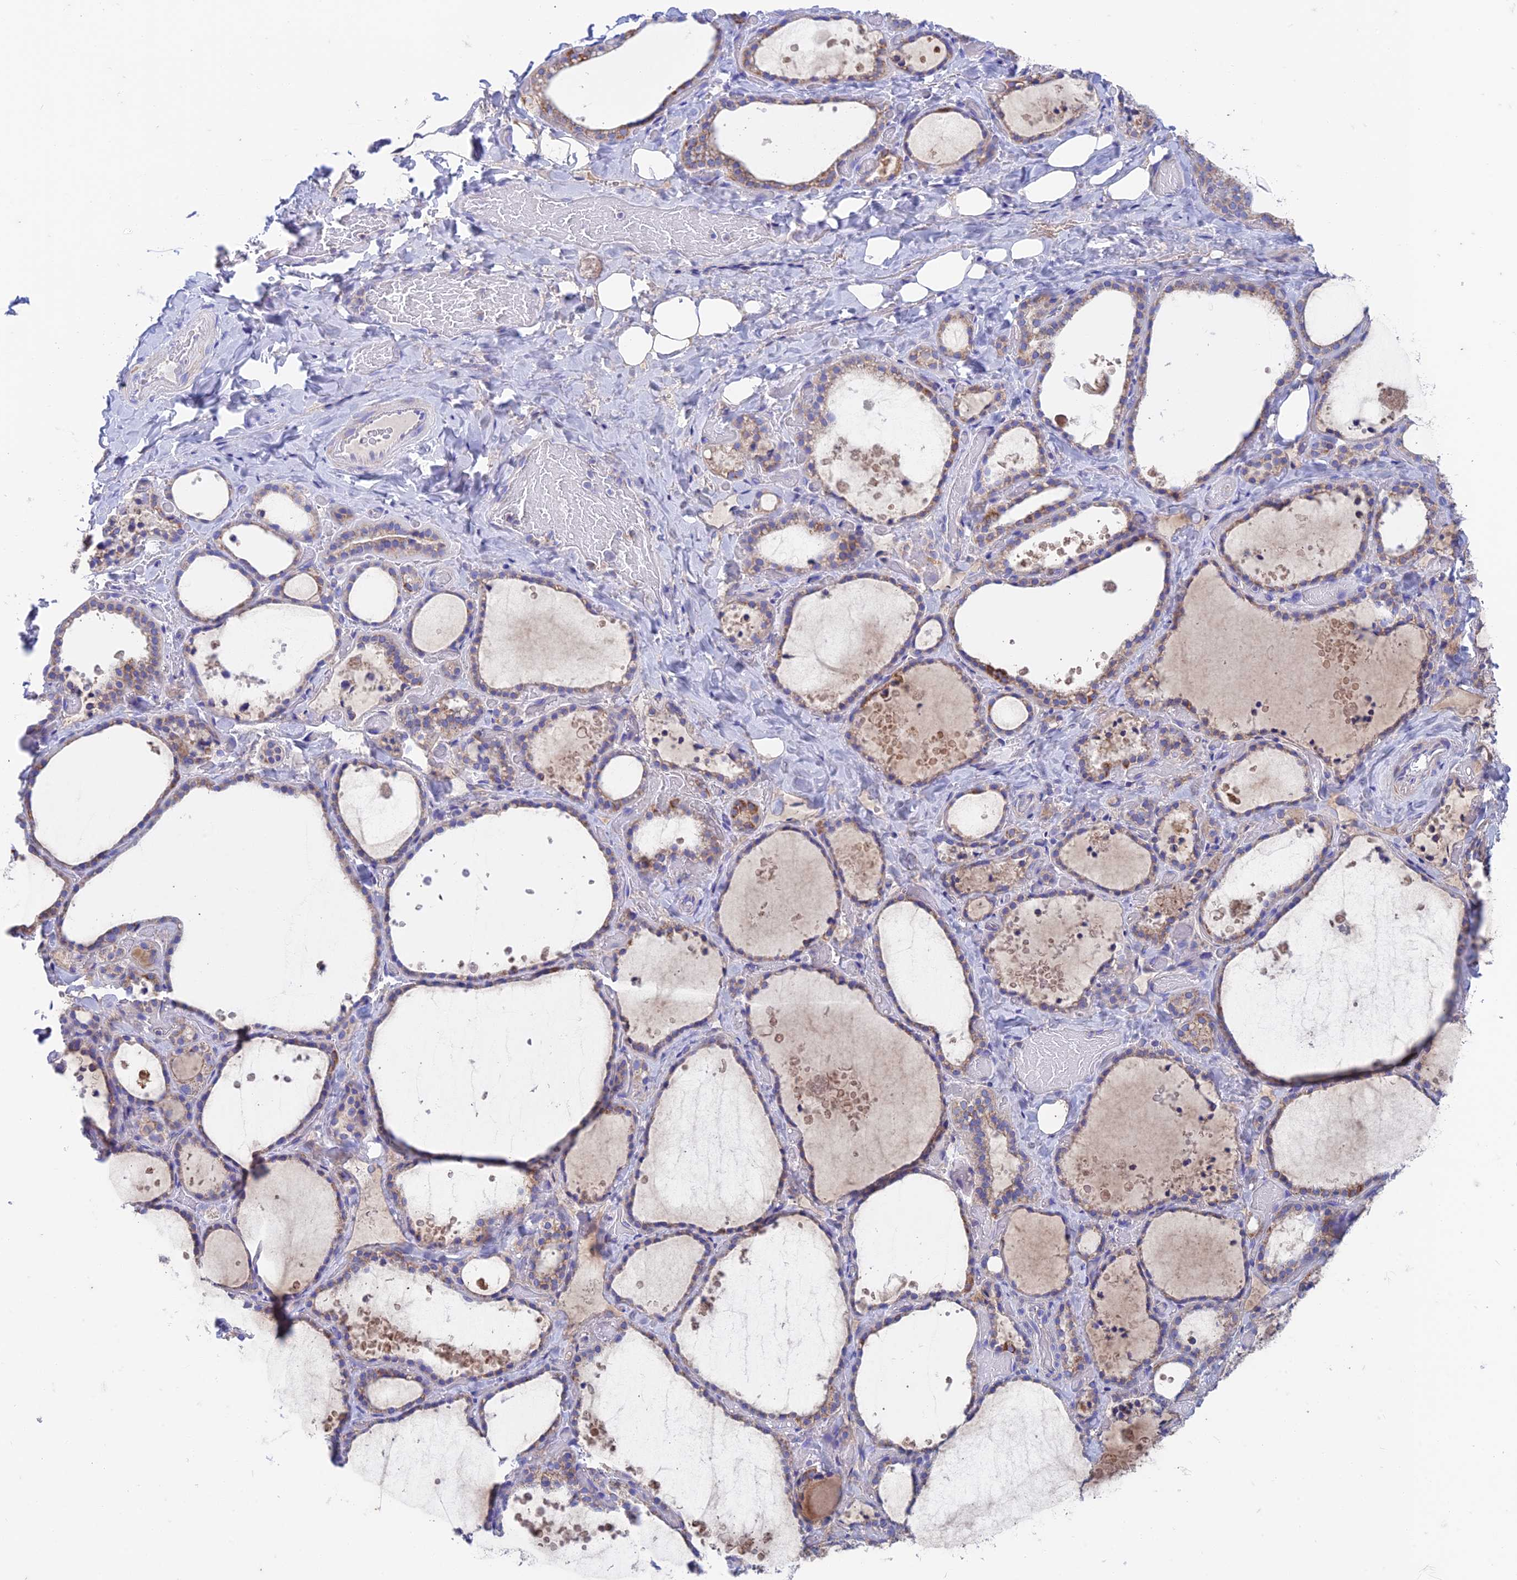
{"staining": {"intensity": "weak", "quantity": "25%-75%", "location": "cytoplasmic/membranous"}, "tissue": "thyroid gland", "cell_type": "Glandular cells", "image_type": "normal", "snomed": [{"axis": "morphology", "description": "Normal tissue, NOS"}, {"axis": "topography", "description": "Thyroid gland"}], "caption": "A low amount of weak cytoplasmic/membranous staining is seen in approximately 25%-75% of glandular cells in benign thyroid gland. The staining was performed using DAB (3,3'-diaminobenzidine) to visualize the protein expression in brown, while the nuclei were stained in blue with hematoxylin (Magnification: 20x).", "gene": "ZNF181", "patient": {"sex": "female", "age": 44}}